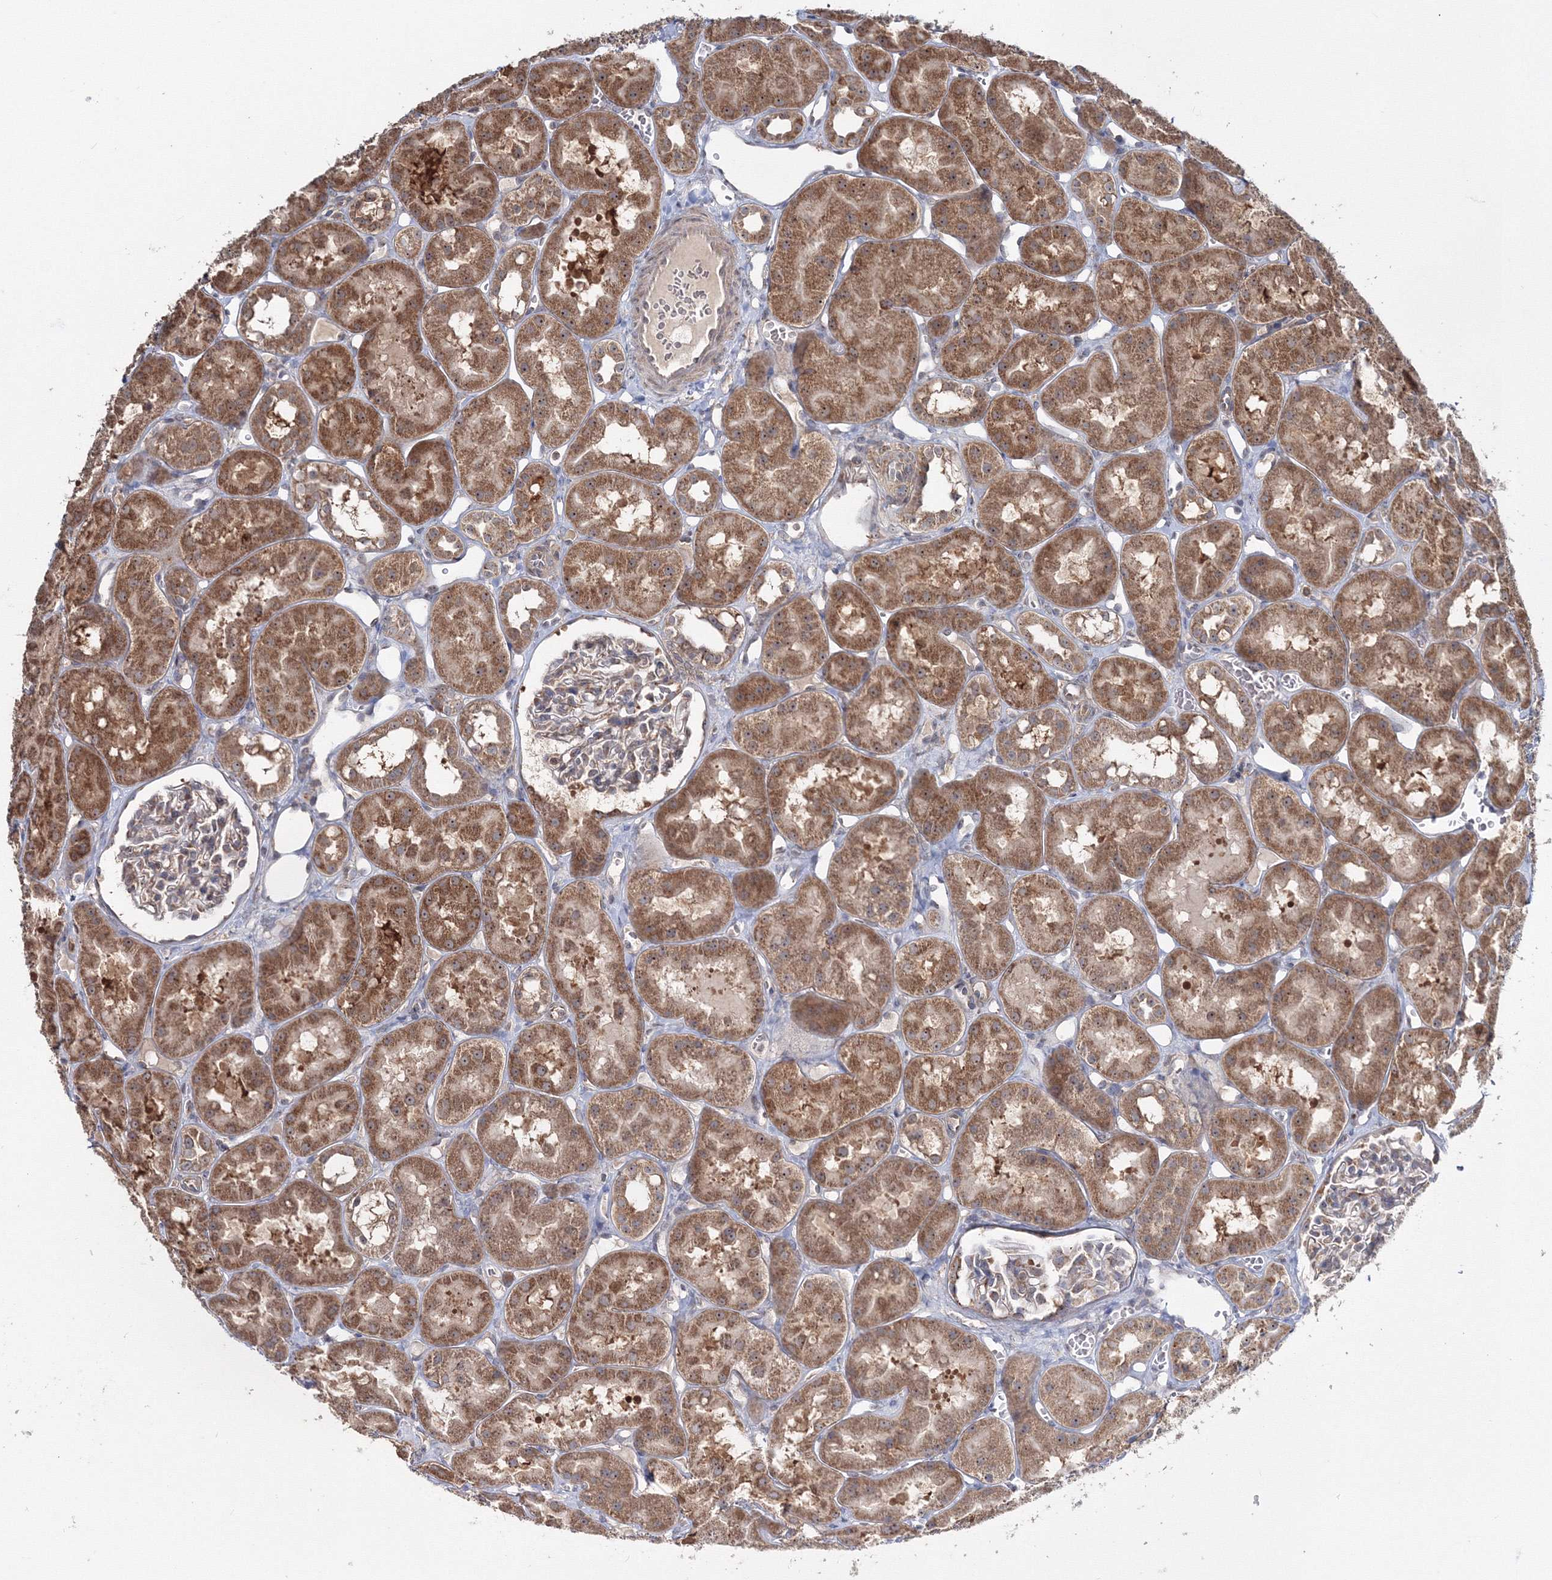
{"staining": {"intensity": "negative", "quantity": "none", "location": "none"}, "tissue": "kidney", "cell_type": "Cells in glomeruli", "image_type": "normal", "snomed": [{"axis": "morphology", "description": "Normal tissue, NOS"}, {"axis": "topography", "description": "Kidney"}], "caption": "High magnification brightfield microscopy of normal kidney stained with DAB (3,3'-diaminobenzidine) (brown) and counterstained with hematoxylin (blue): cells in glomeruli show no significant expression. Nuclei are stained in blue.", "gene": "PEX13", "patient": {"sex": "male", "age": 16}}